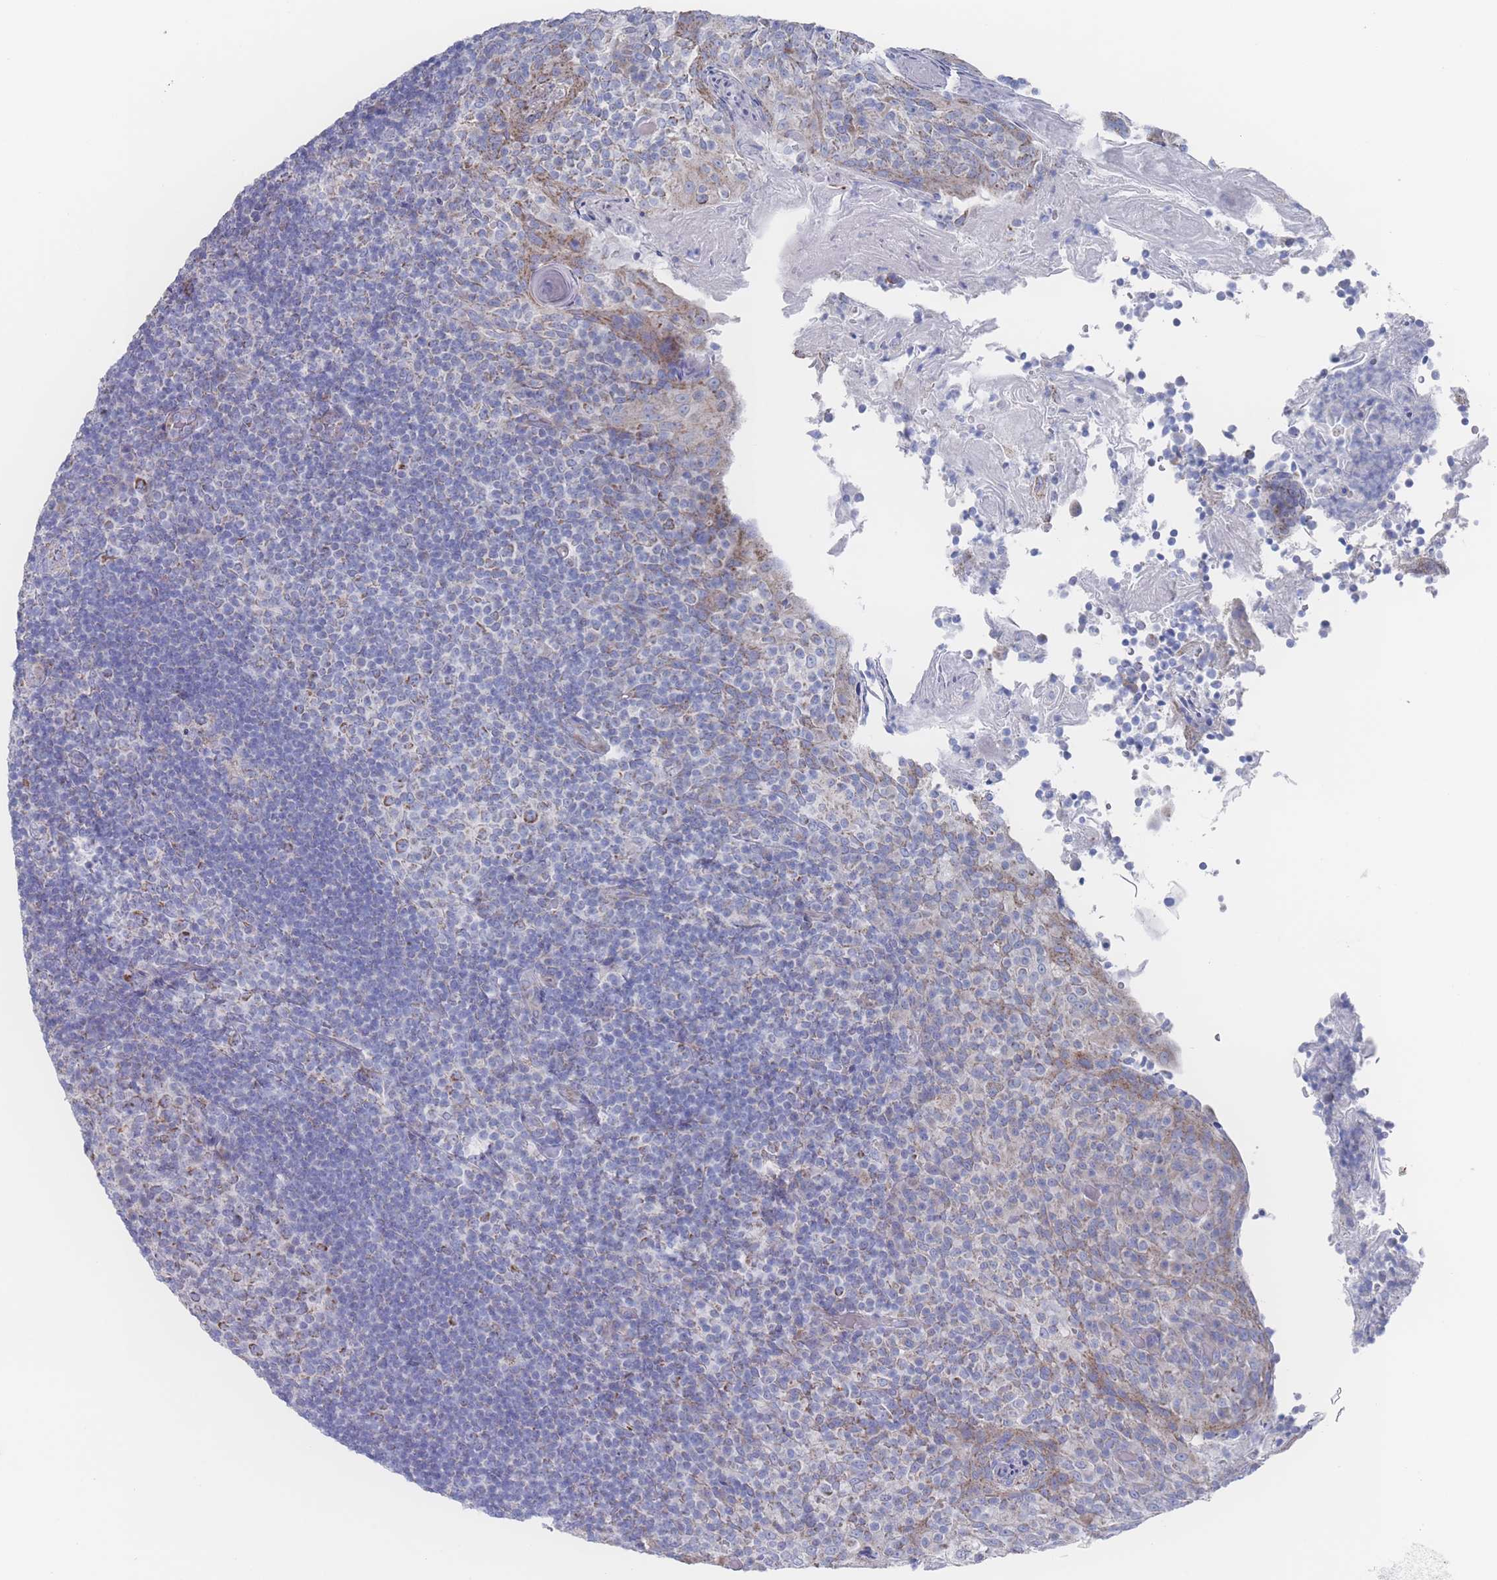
{"staining": {"intensity": "weak", "quantity": "<25%", "location": "cytoplasmic/membranous"}, "tissue": "tonsil", "cell_type": "Germinal center cells", "image_type": "normal", "snomed": [{"axis": "morphology", "description": "Normal tissue, NOS"}, {"axis": "topography", "description": "Tonsil"}], "caption": "Germinal center cells are negative for protein expression in benign human tonsil.", "gene": "SNPH", "patient": {"sex": "female", "age": 10}}